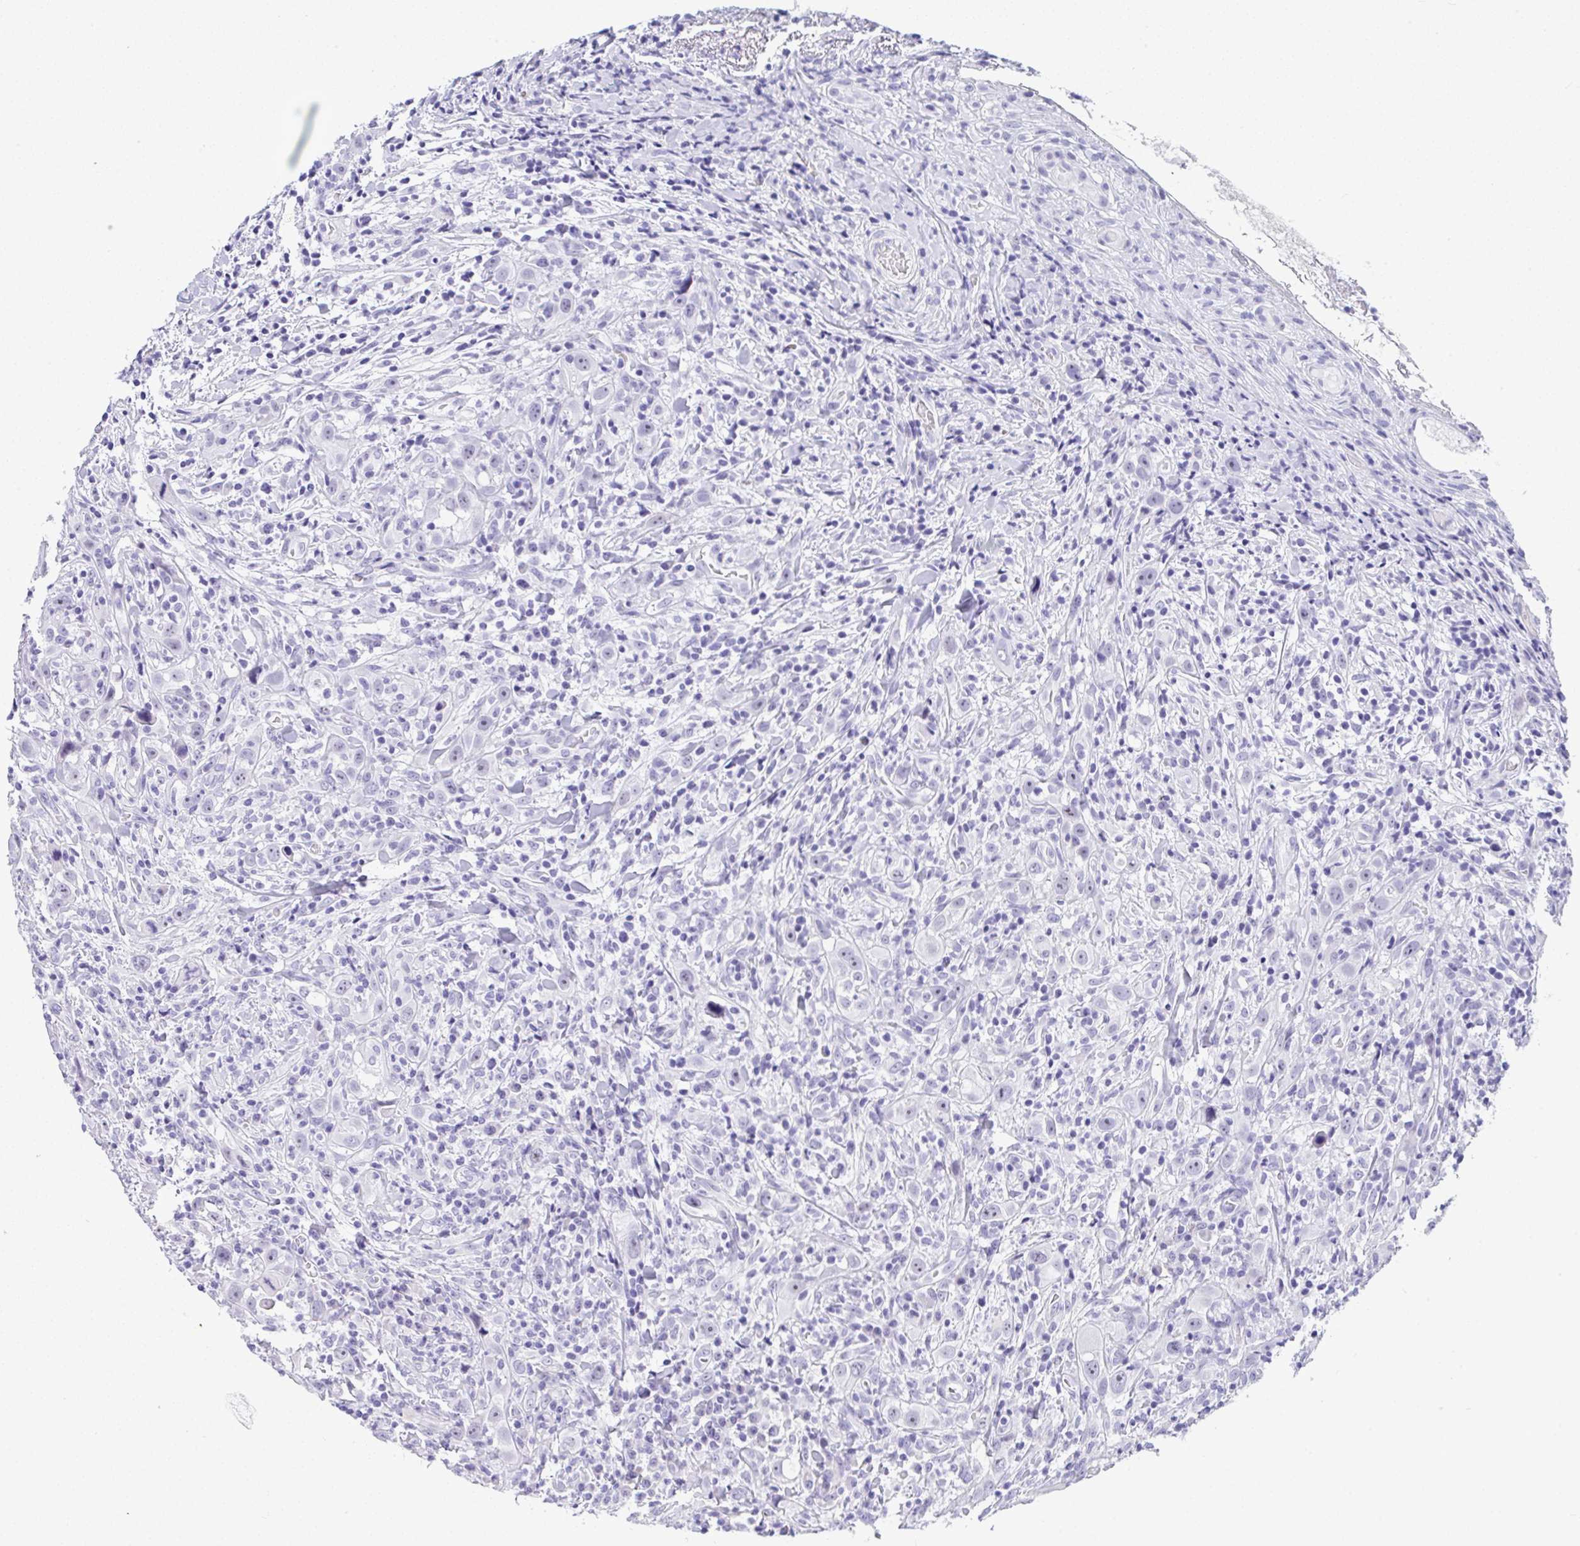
{"staining": {"intensity": "negative", "quantity": "none", "location": "none"}, "tissue": "head and neck cancer", "cell_type": "Tumor cells", "image_type": "cancer", "snomed": [{"axis": "morphology", "description": "Squamous cell carcinoma, NOS"}, {"axis": "topography", "description": "Head-Neck"}], "caption": "This is an immunohistochemistry (IHC) image of head and neck cancer (squamous cell carcinoma). There is no positivity in tumor cells.", "gene": "YBX2", "patient": {"sex": "female", "age": 95}}